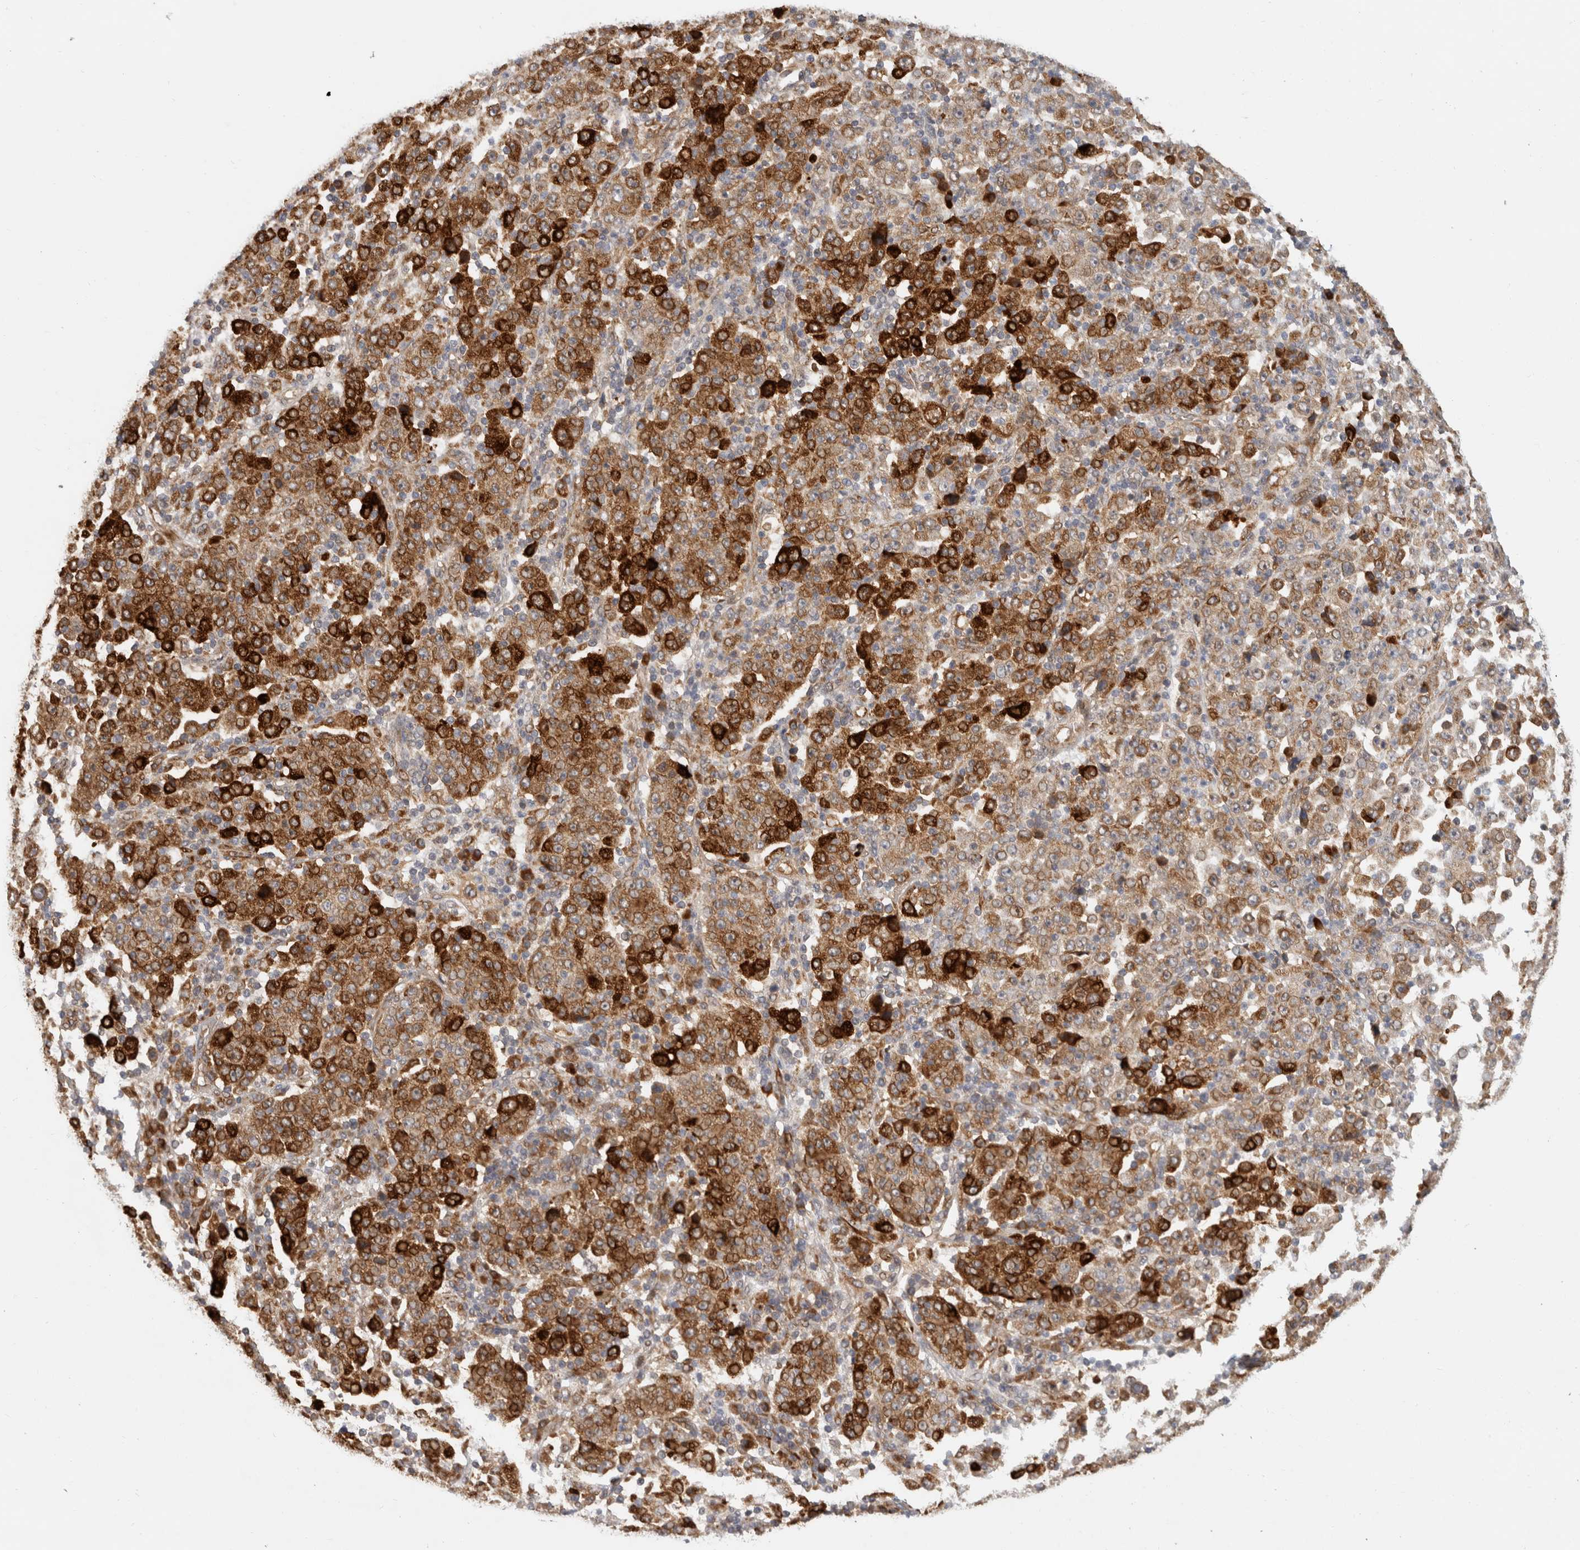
{"staining": {"intensity": "strong", "quantity": ">75%", "location": "cytoplasmic/membranous"}, "tissue": "stomach cancer", "cell_type": "Tumor cells", "image_type": "cancer", "snomed": [{"axis": "morphology", "description": "Normal tissue, NOS"}, {"axis": "morphology", "description": "Adenocarcinoma, NOS"}, {"axis": "topography", "description": "Stomach, upper"}, {"axis": "topography", "description": "Stomach"}], "caption": "Tumor cells show high levels of strong cytoplasmic/membranous positivity in about >75% of cells in human stomach cancer (adenocarcinoma).", "gene": "APOL2", "patient": {"sex": "male", "age": 59}}